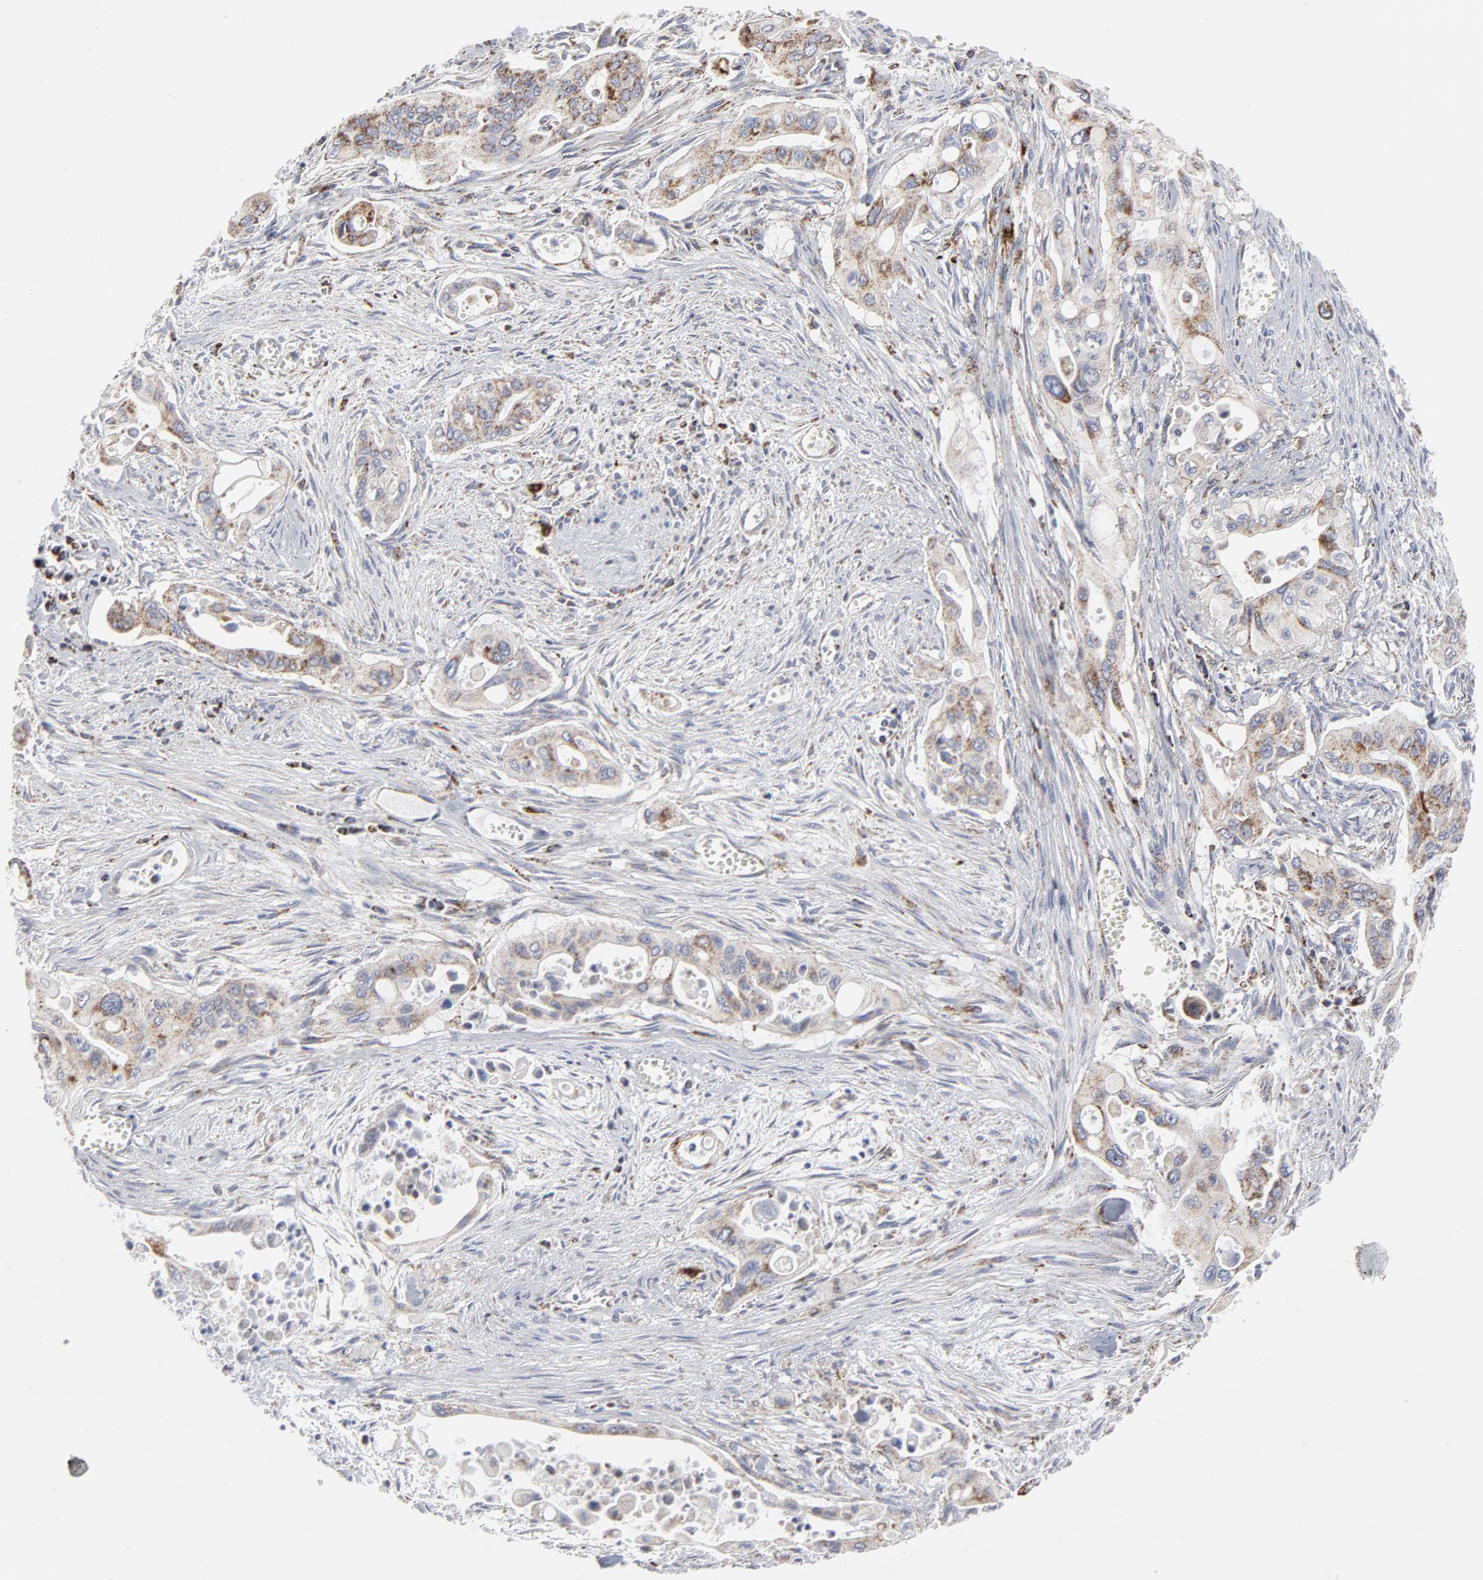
{"staining": {"intensity": "weak", "quantity": "<25%", "location": "cytoplasmic/membranous"}, "tissue": "pancreatic cancer", "cell_type": "Tumor cells", "image_type": "cancer", "snomed": [{"axis": "morphology", "description": "Adenocarcinoma, NOS"}, {"axis": "topography", "description": "Pancreas"}], "caption": "Immunohistochemistry (IHC) of adenocarcinoma (pancreatic) reveals no staining in tumor cells.", "gene": "TXNRD2", "patient": {"sex": "male", "age": 77}}